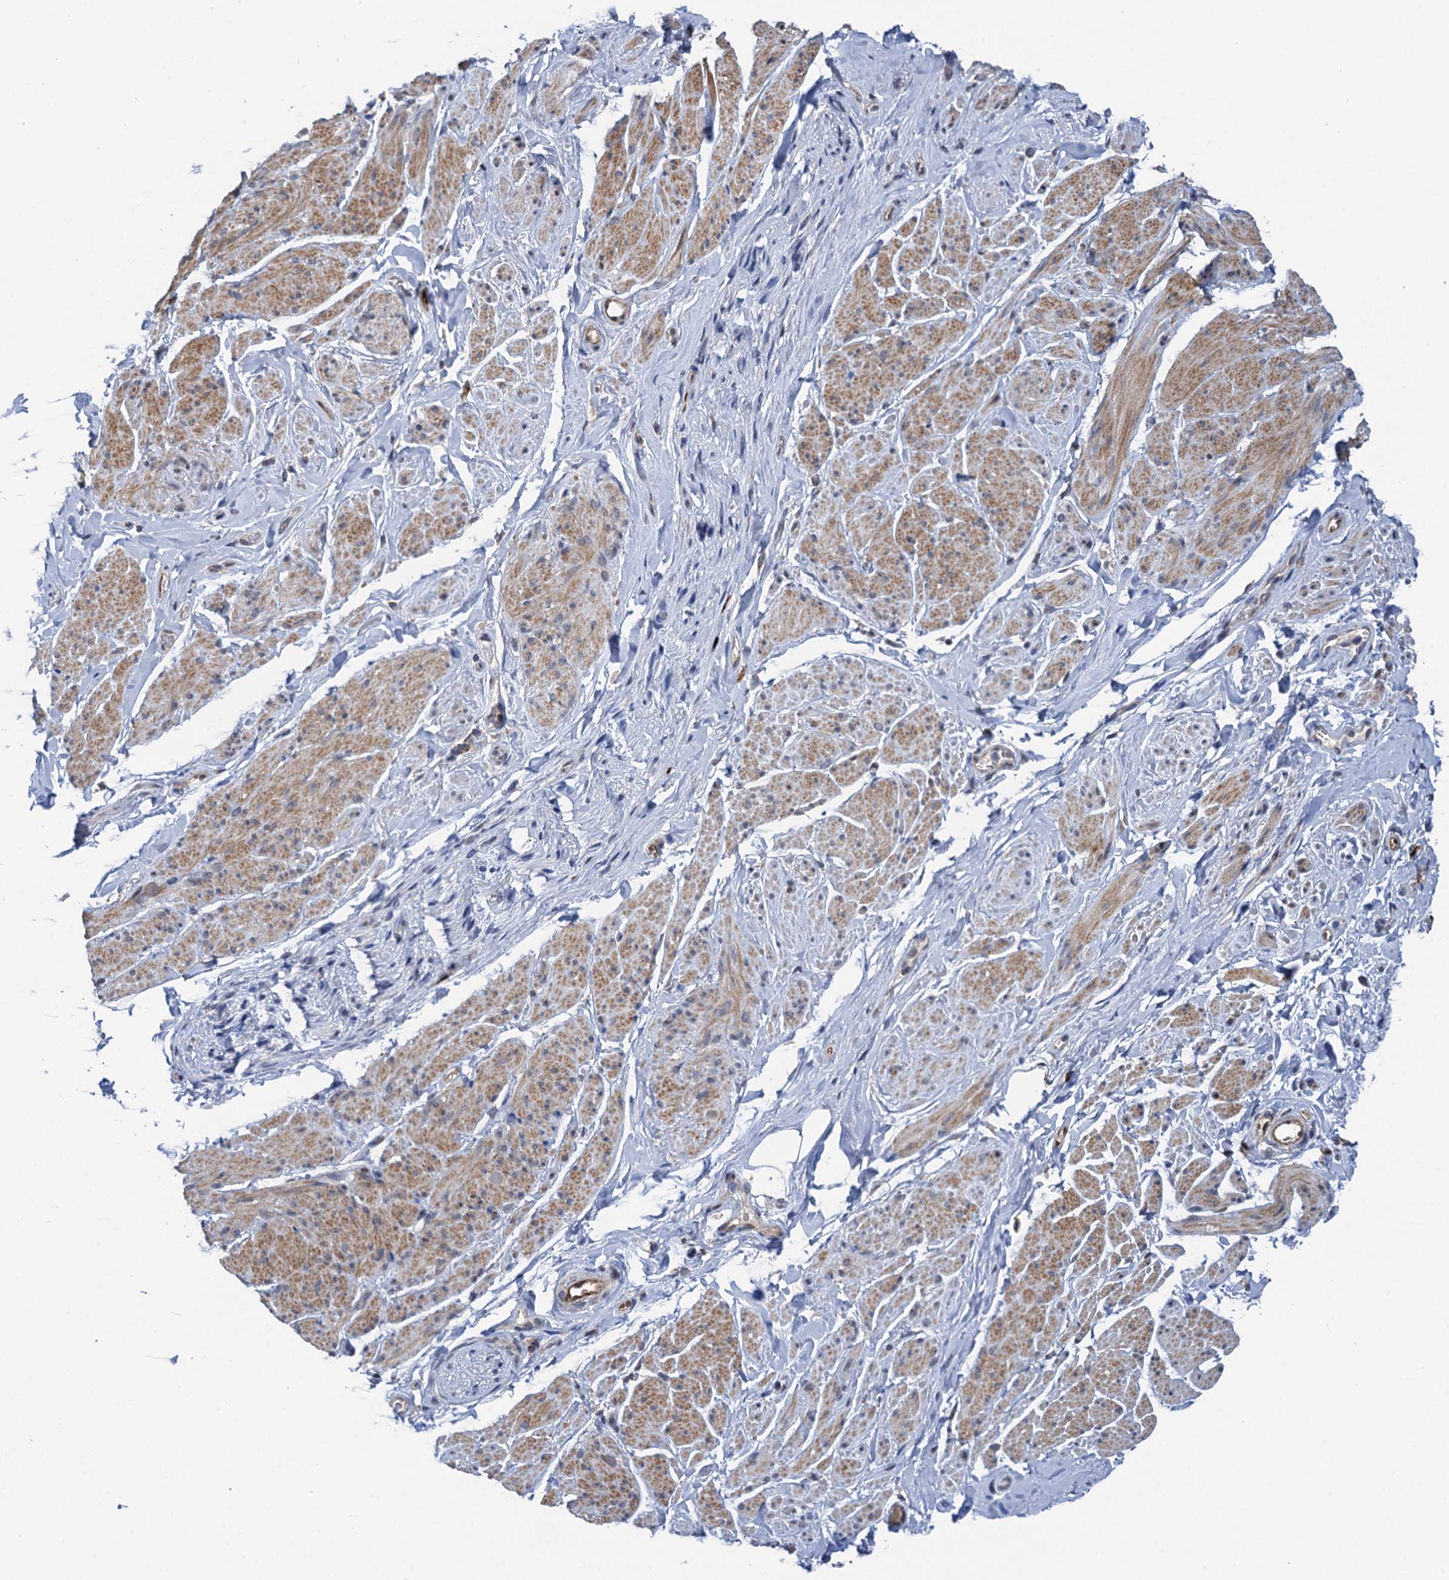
{"staining": {"intensity": "moderate", "quantity": "25%-75%", "location": "cytoplasmic/membranous"}, "tissue": "smooth muscle", "cell_type": "Smooth muscle cells", "image_type": "normal", "snomed": [{"axis": "morphology", "description": "Normal tissue, NOS"}, {"axis": "topography", "description": "Smooth muscle"}, {"axis": "topography", "description": "Peripheral nerve tissue"}], "caption": "IHC (DAB) staining of normal human smooth muscle shows moderate cytoplasmic/membranous protein staining in approximately 25%-75% of smooth muscle cells.", "gene": "CMPK2", "patient": {"sex": "male", "age": 69}}